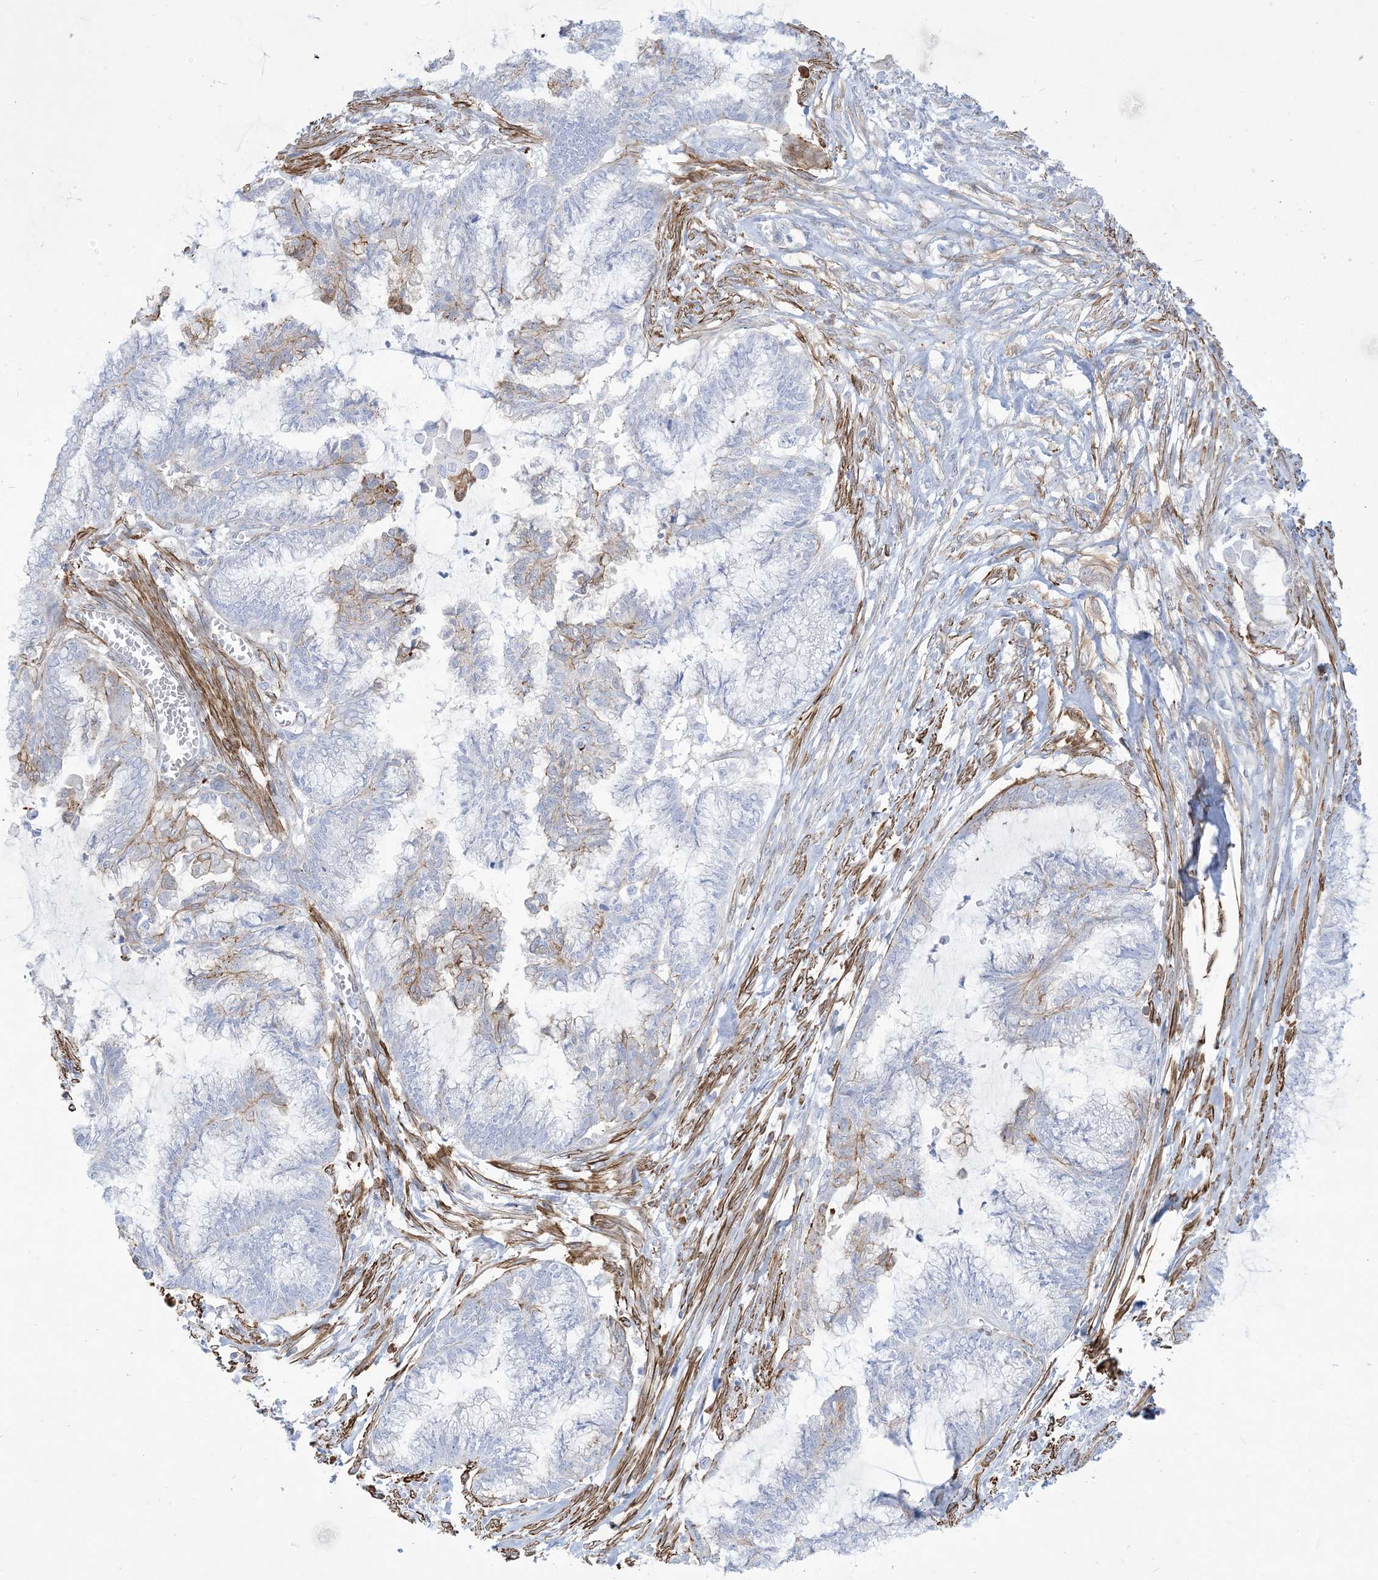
{"staining": {"intensity": "moderate", "quantity": "<25%", "location": "cytoplasmic/membranous"}, "tissue": "endometrial cancer", "cell_type": "Tumor cells", "image_type": "cancer", "snomed": [{"axis": "morphology", "description": "Adenocarcinoma, NOS"}, {"axis": "topography", "description": "Endometrium"}], "caption": "Moderate cytoplasmic/membranous staining for a protein is appreciated in about <25% of tumor cells of endometrial cancer (adenocarcinoma) using immunohistochemistry (IHC).", "gene": "B3GNT7", "patient": {"sex": "female", "age": 86}}